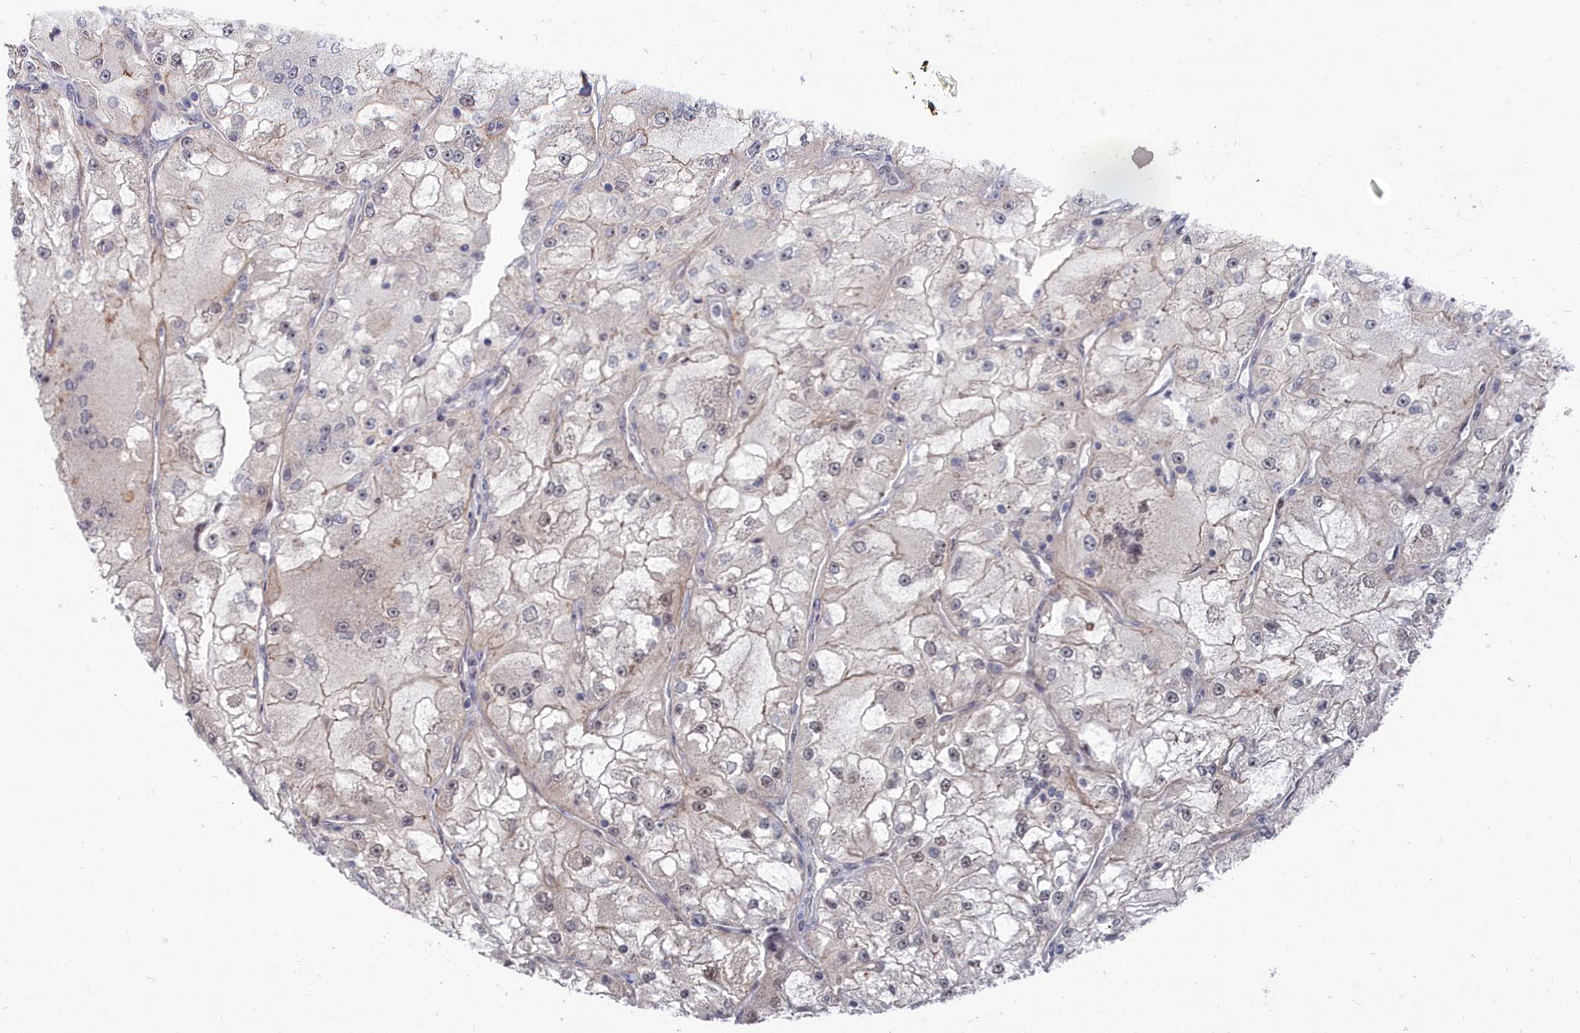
{"staining": {"intensity": "weak", "quantity": "<25%", "location": "nuclear"}, "tissue": "renal cancer", "cell_type": "Tumor cells", "image_type": "cancer", "snomed": [{"axis": "morphology", "description": "Adenocarcinoma, NOS"}, {"axis": "topography", "description": "Kidney"}], "caption": "Tumor cells show no significant expression in renal cancer (adenocarcinoma).", "gene": "RPS27A", "patient": {"sex": "female", "age": 72}}